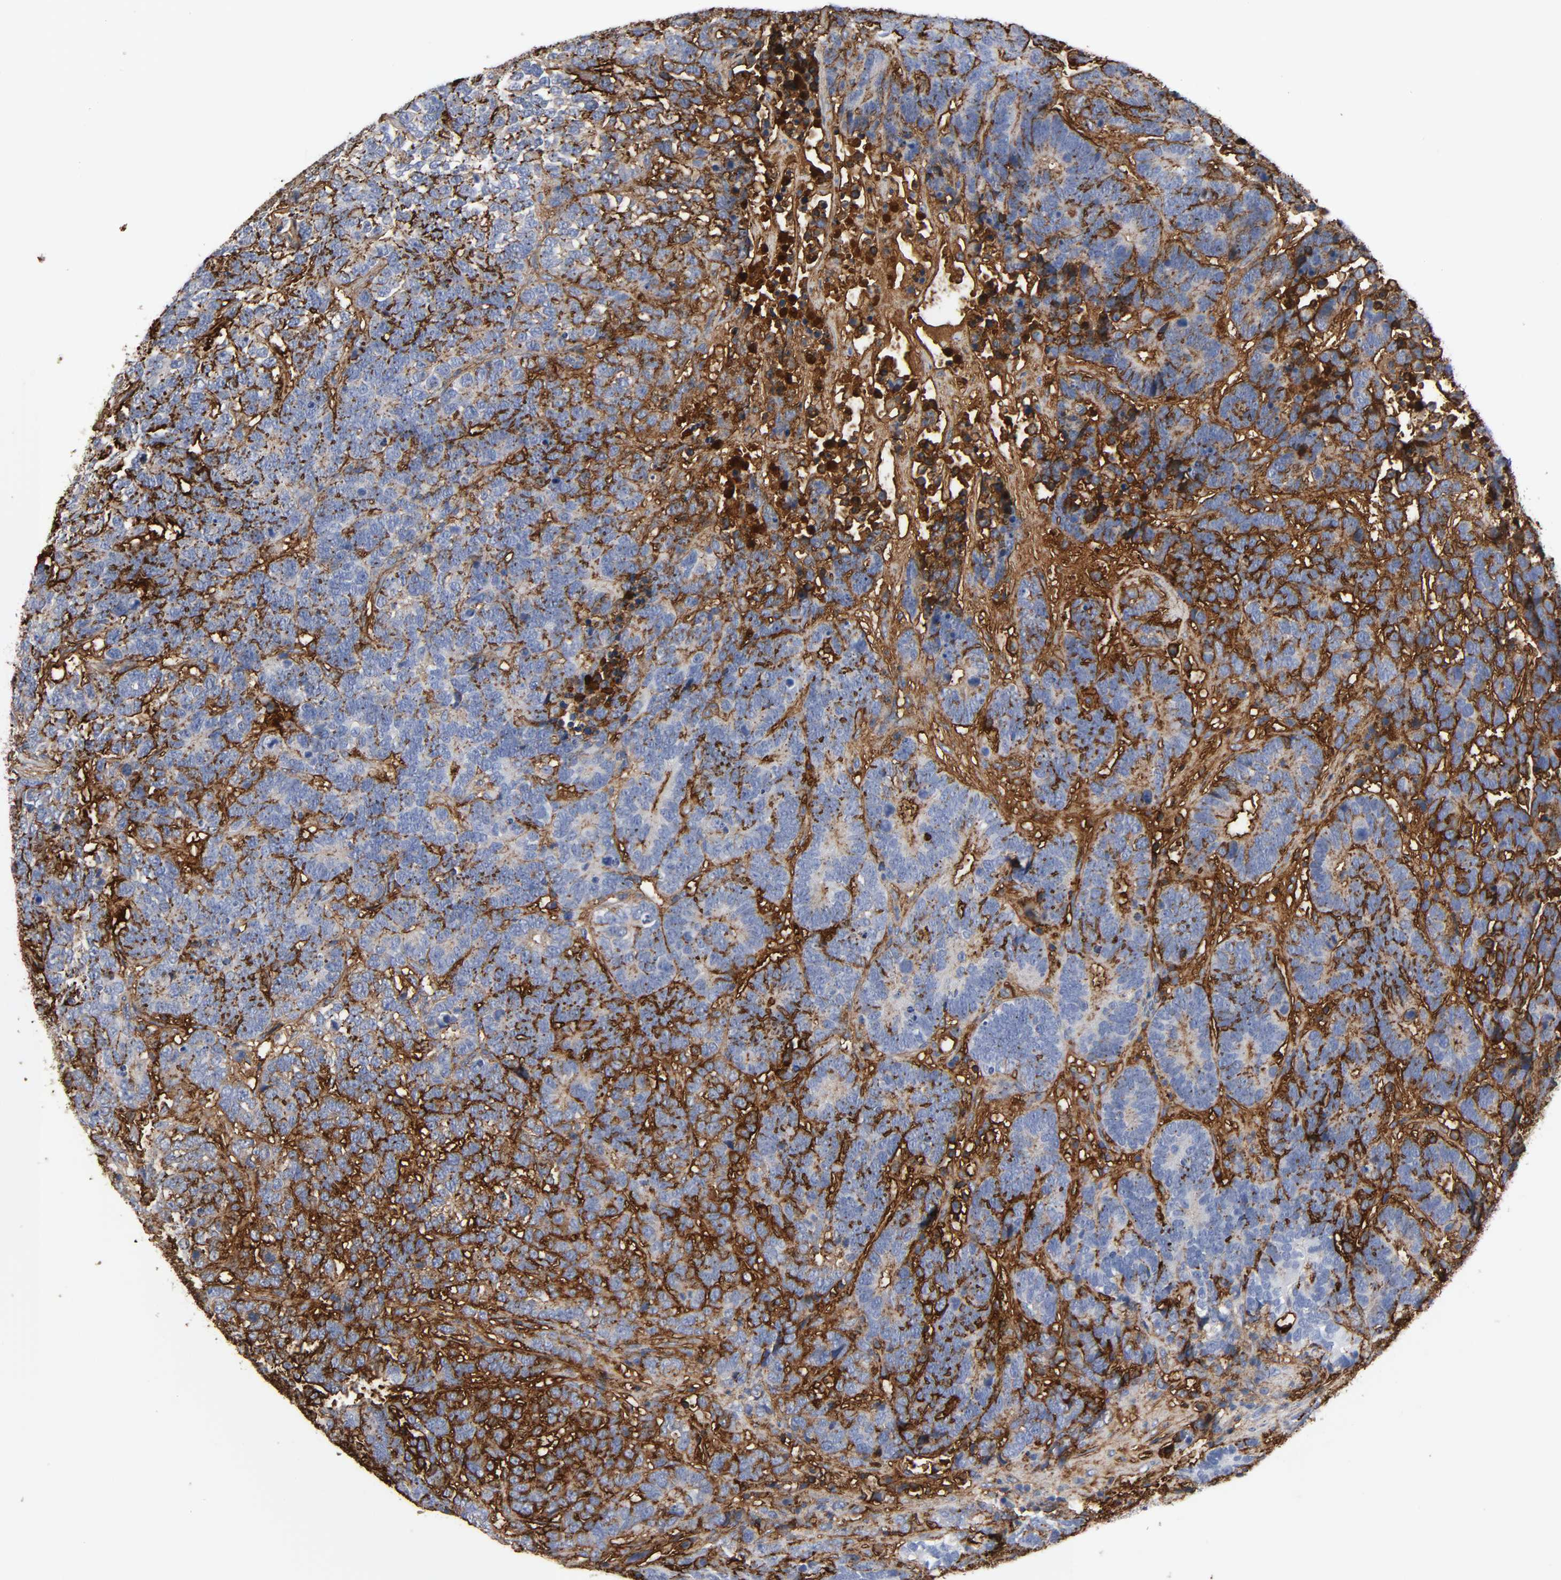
{"staining": {"intensity": "negative", "quantity": "none", "location": "none"}, "tissue": "testis cancer", "cell_type": "Tumor cells", "image_type": "cancer", "snomed": [{"axis": "morphology", "description": "Carcinoma, Embryonal, NOS"}, {"axis": "topography", "description": "Testis"}], "caption": "DAB (3,3'-diaminobenzidine) immunohistochemical staining of embryonal carcinoma (testis) reveals no significant expression in tumor cells. (DAB immunohistochemistry (IHC) with hematoxylin counter stain).", "gene": "FBLN1", "patient": {"sex": "male", "age": 26}}